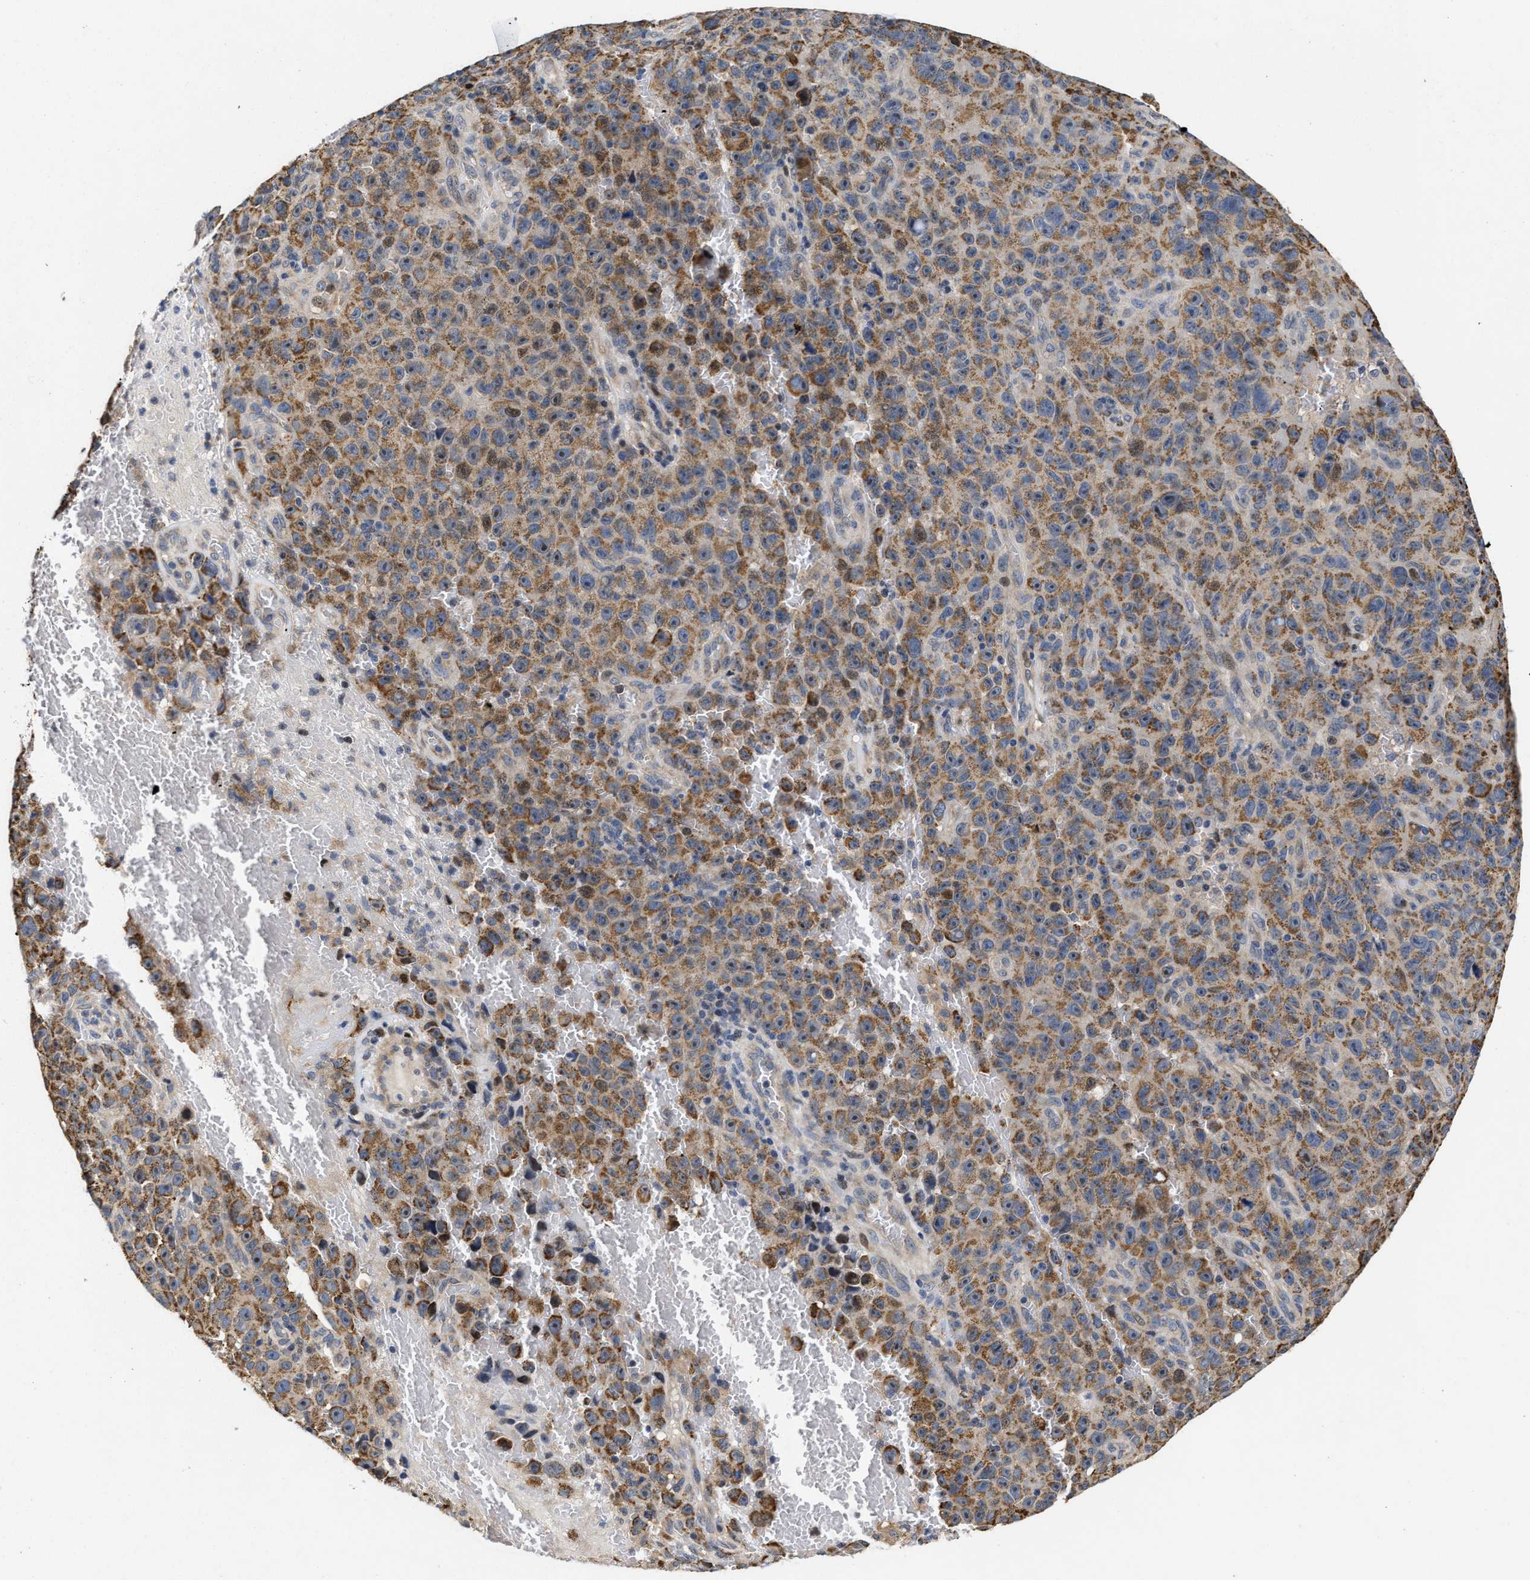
{"staining": {"intensity": "moderate", "quantity": ">75%", "location": "cytoplasmic/membranous"}, "tissue": "melanoma", "cell_type": "Tumor cells", "image_type": "cancer", "snomed": [{"axis": "morphology", "description": "Malignant melanoma, NOS"}, {"axis": "topography", "description": "Skin"}], "caption": "A micrograph of human melanoma stained for a protein reveals moderate cytoplasmic/membranous brown staining in tumor cells.", "gene": "SCYL2", "patient": {"sex": "female", "age": 82}}